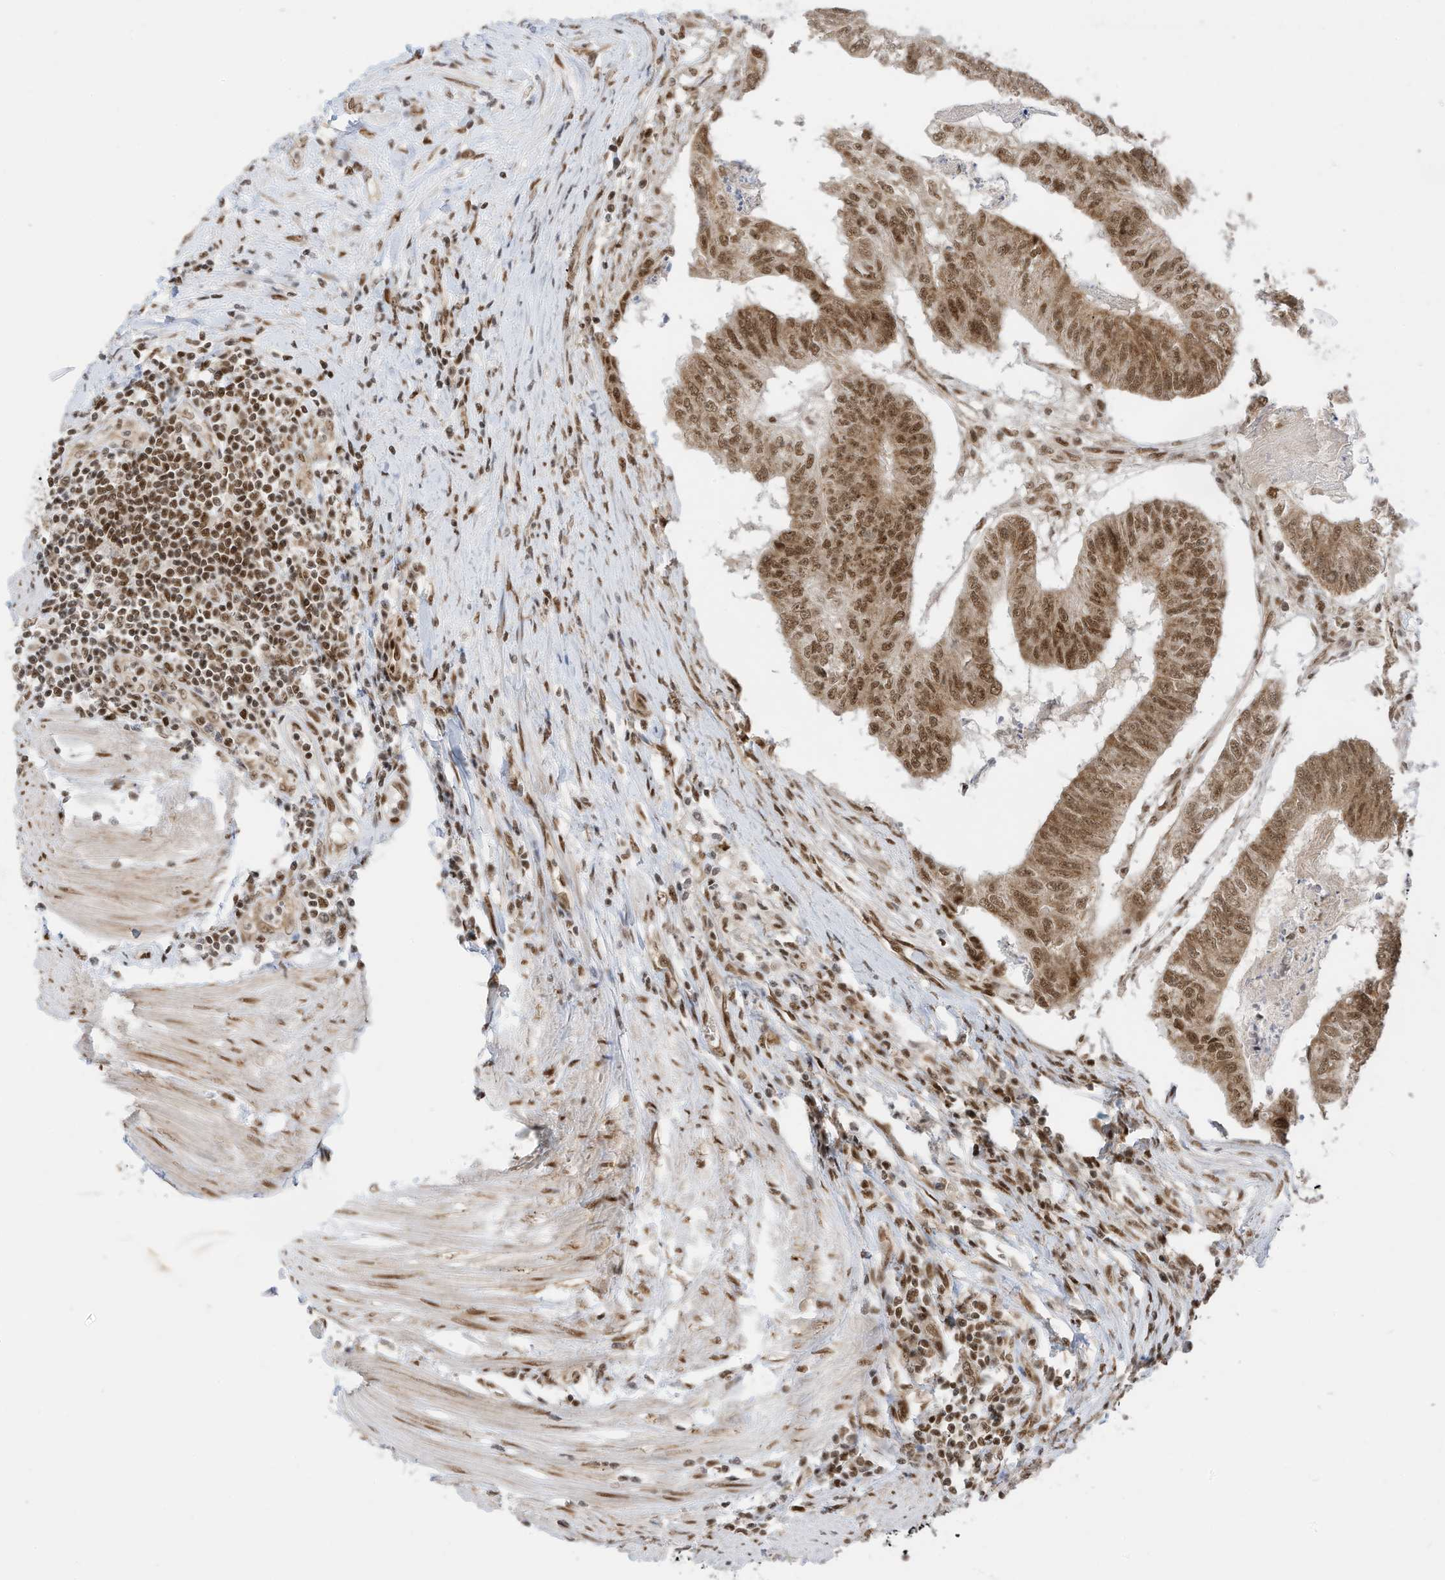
{"staining": {"intensity": "moderate", "quantity": ">75%", "location": "cytoplasmic/membranous,nuclear"}, "tissue": "colorectal cancer", "cell_type": "Tumor cells", "image_type": "cancer", "snomed": [{"axis": "morphology", "description": "Adenocarcinoma, NOS"}, {"axis": "topography", "description": "Colon"}], "caption": "An IHC photomicrograph of tumor tissue is shown. Protein staining in brown shows moderate cytoplasmic/membranous and nuclear positivity in adenocarcinoma (colorectal) within tumor cells.", "gene": "AURKAIP1", "patient": {"sex": "female", "age": 67}}